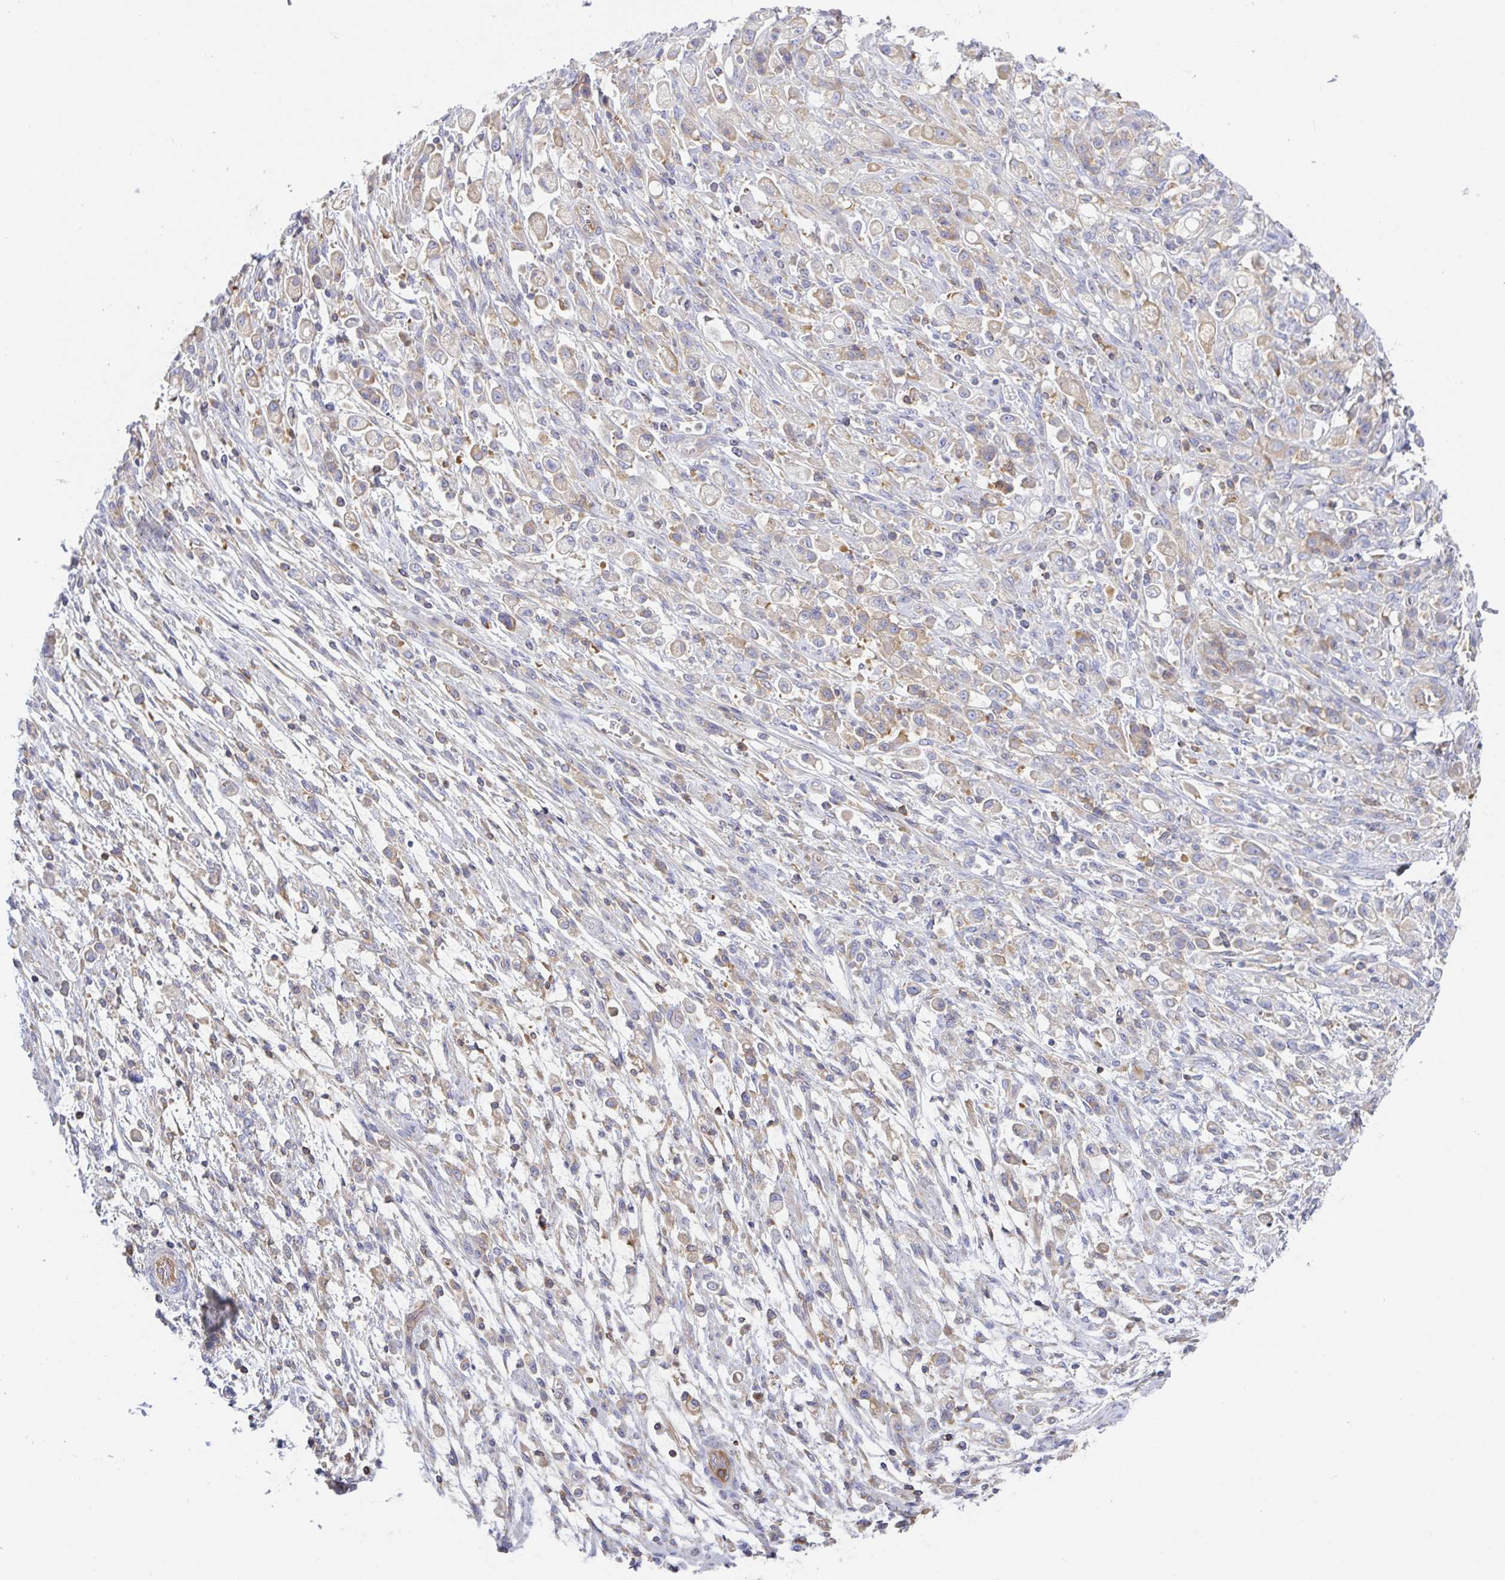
{"staining": {"intensity": "moderate", "quantity": "25%-75%", "location": "cytoplasmic/membranous"}, "tissue": "stomach cancer", "cell_type": "Tumor cells", "image_type": "cancer", "snomed": [{"axis": "morphology", "description": "Adenocarcinoma, NOS"}, {"axis": "topography", "description": "Stomach"}], "caption": "A brown stain labels moderate cytoplasmic/membranous staining of a protein in stomach adenocarcinoma tumor cells. (DAB (3,3'-diaminobenzidine) IHC, brown staining for protein, blue staining for nuclei).", "gene": "AMPD2", "patient": {"sex": "female", "age": 60}}